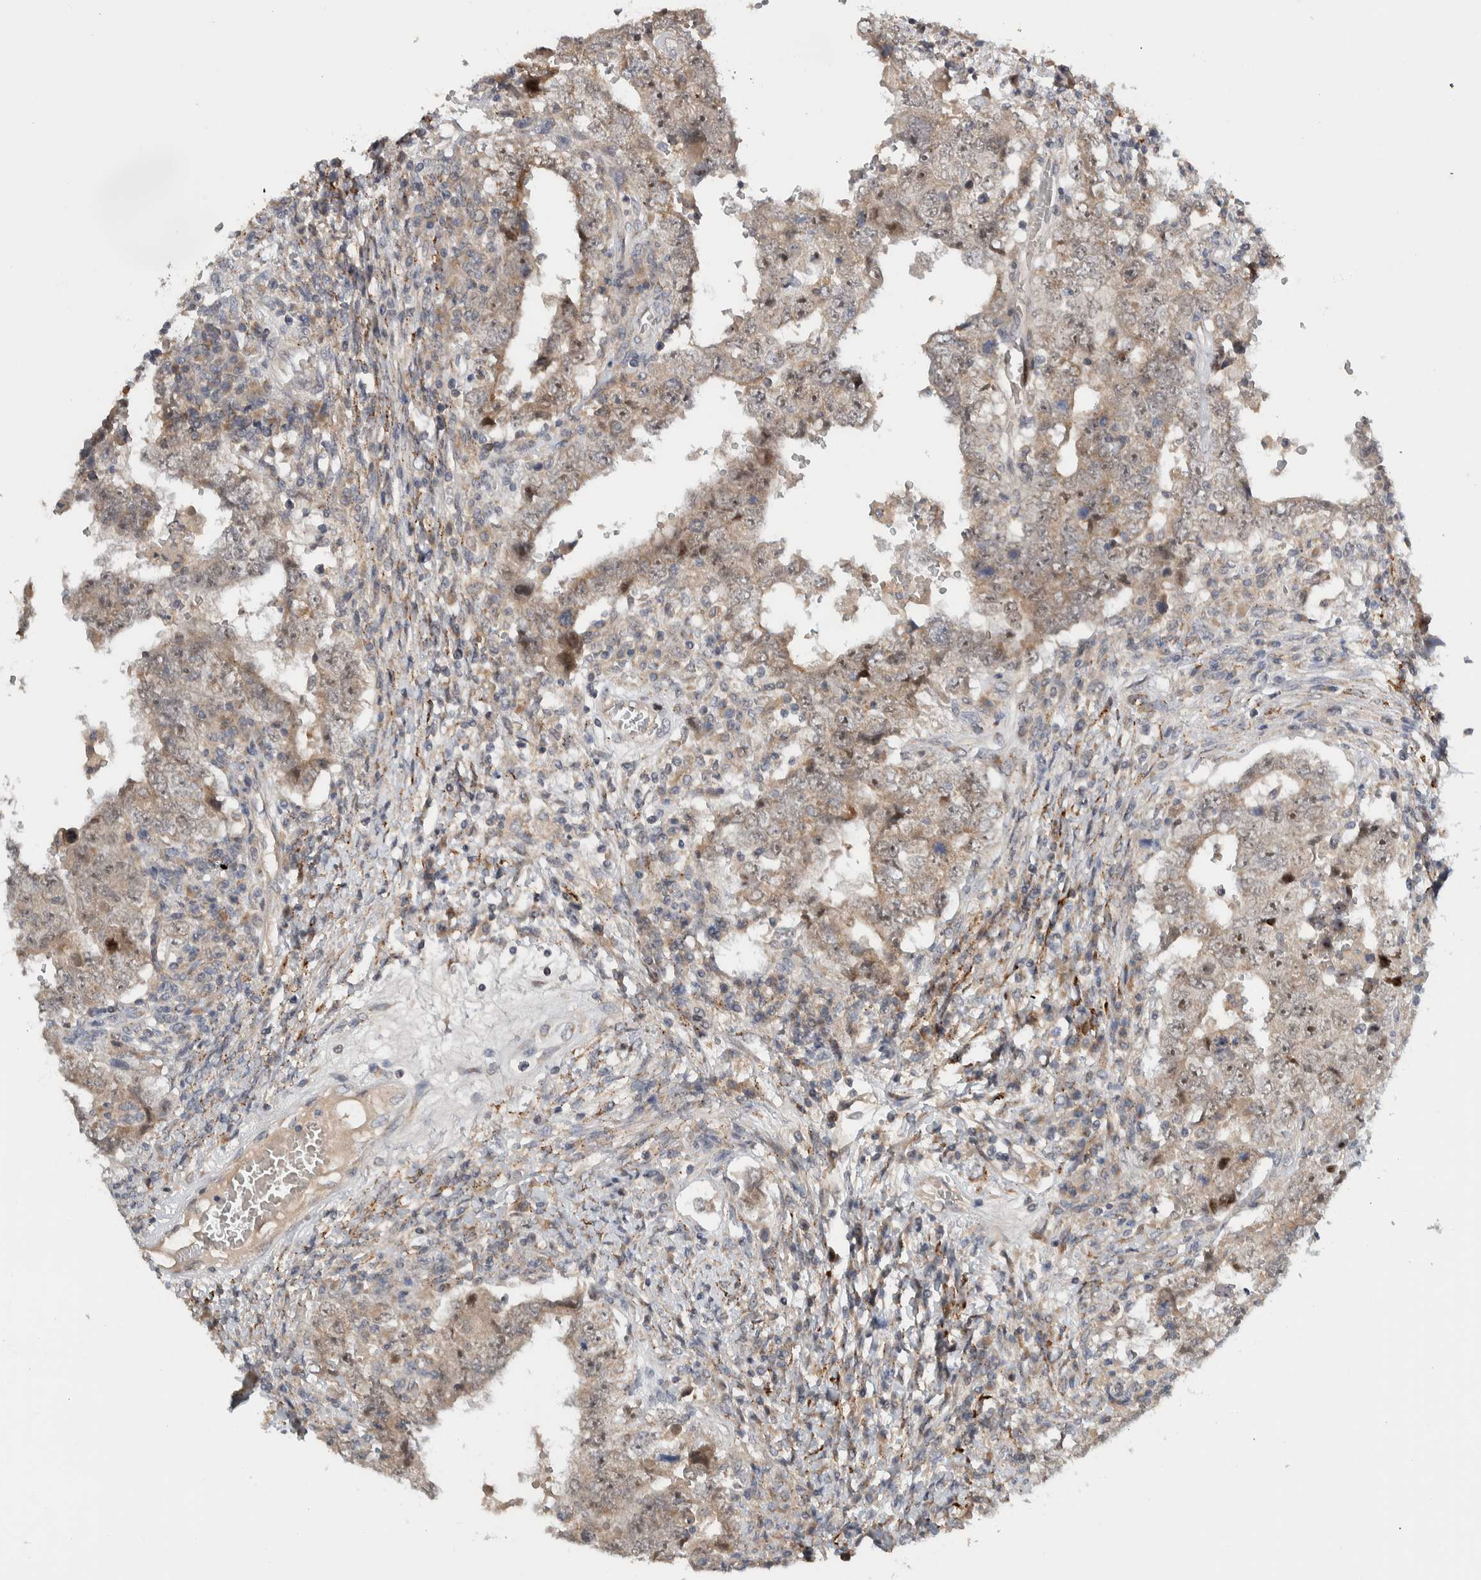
{"staining": {"intensity": "weak", "quantity": ">75%", "location": "cytoplasmic/membranous,nuclear"}, "tissue": "testis cancer", "cell_type": "Tumor cells", "image_type": "cancer", "snomed": [{"axis": "morphology", "description": "Carcinoma, Embryonal, NOS"}, {"axis": "topography", "description": "Testis"}], "caption": "A high-resolution histopathology image shows immunohistochemistry (IHC) staining of embryonal carcinoma (testis), which shows weak cytoplasmic/membranous and nuclear positivity in approximately >75% of tumor cells.", "gene": "MPRIP", "patient": {"sex": "male", "age": 26}}